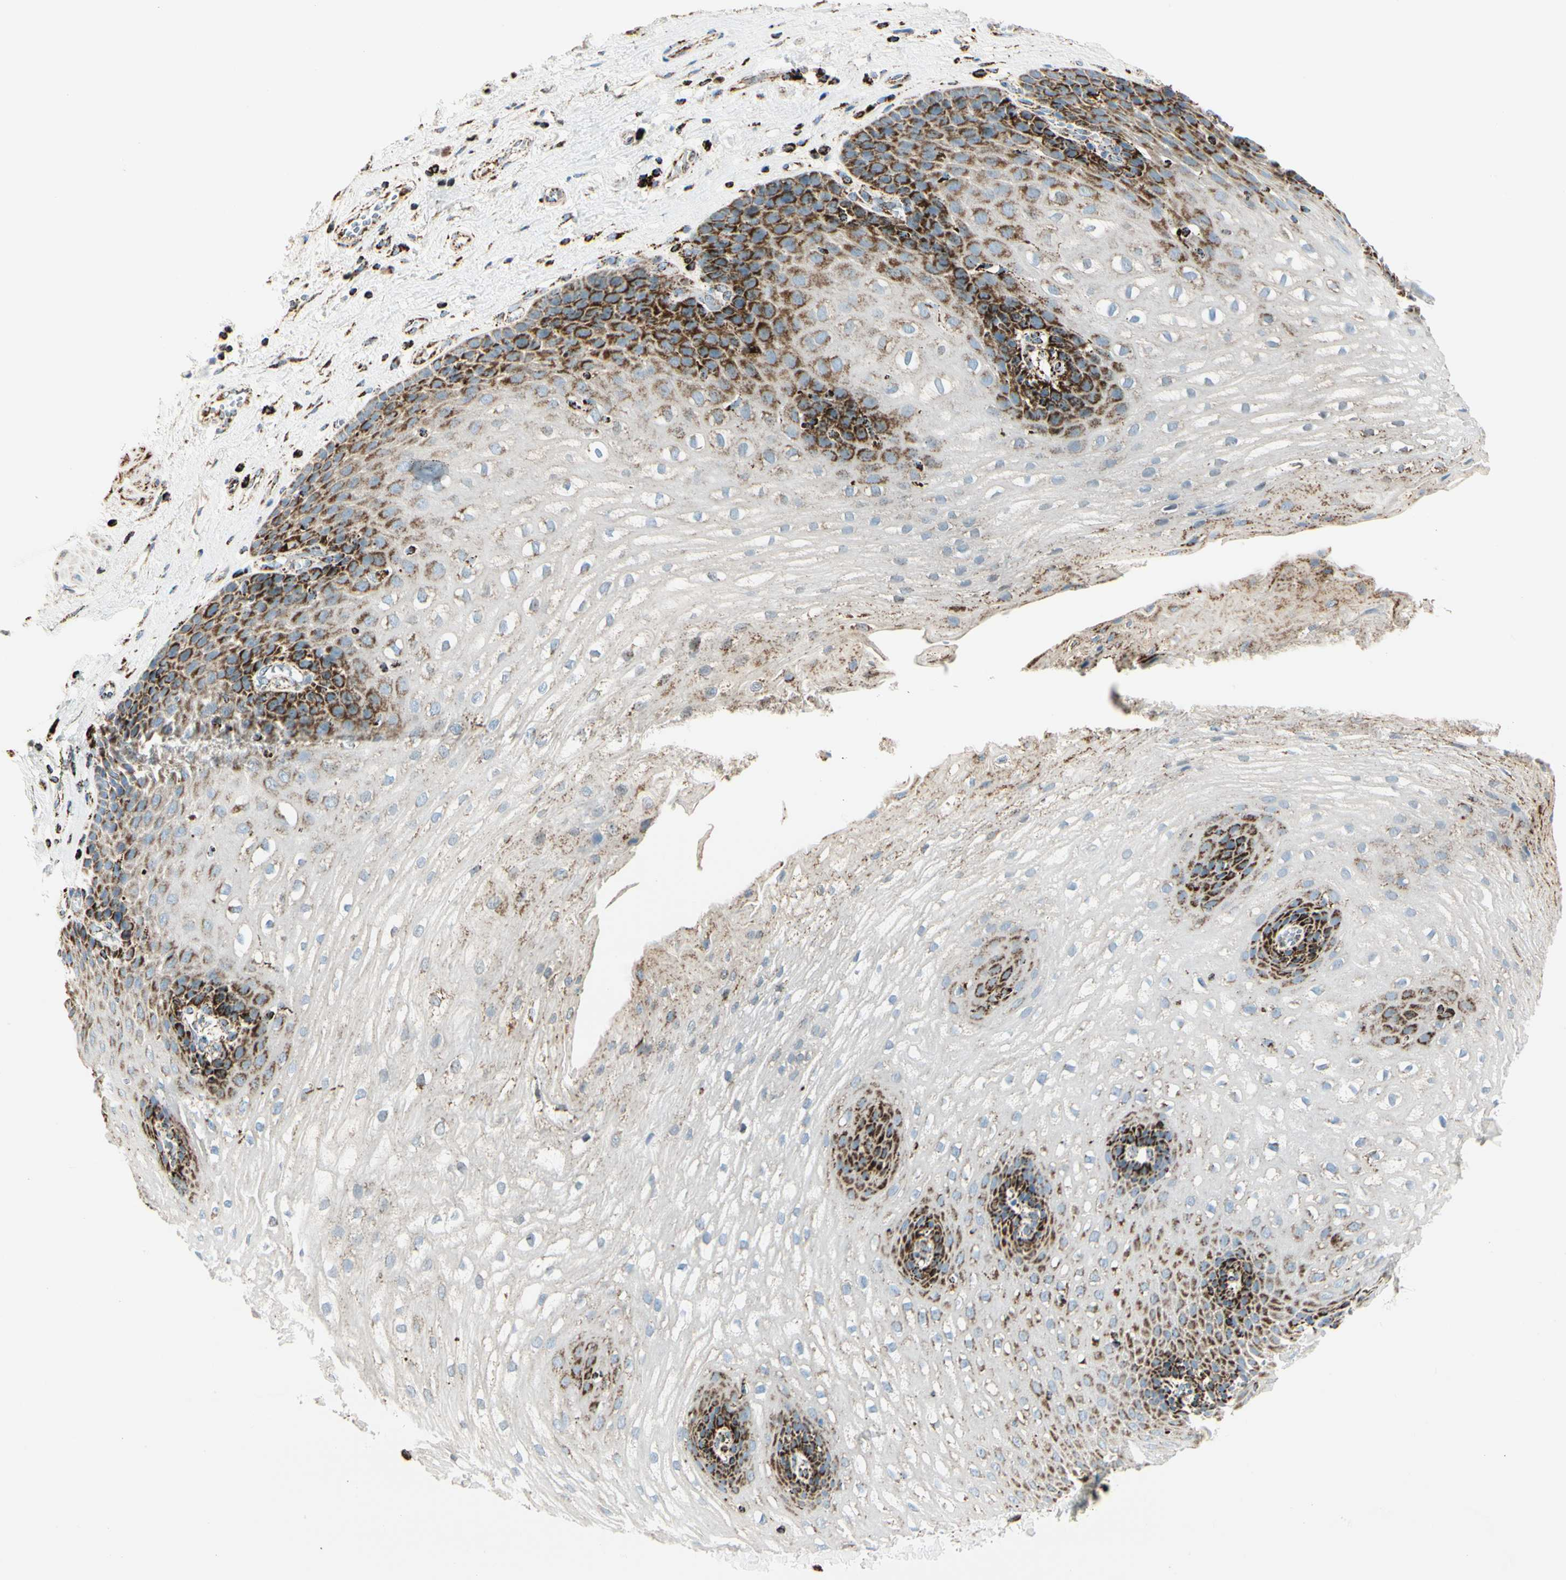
{"staining": {"intensity": "strong", "quantity": "<25%", "location": "cytoplasmic/membranous"}, "tissue": "esophagus", "cell_type": "Squamous epithelial cells", "image_type": "normal", "snomed": [{"axis": "morphology", "description": "Normal tissue, NOS"}, {"axis": "topography", "description": "Esophagus"}], "caption": "Esophagus stained for a protein (brown) demonstrates strong cytoplasmic/membranous positive expression in about <25% of squamous epithelial cells.", "gene": "ME2", "patient": {"sex": "male", "age": 48}}